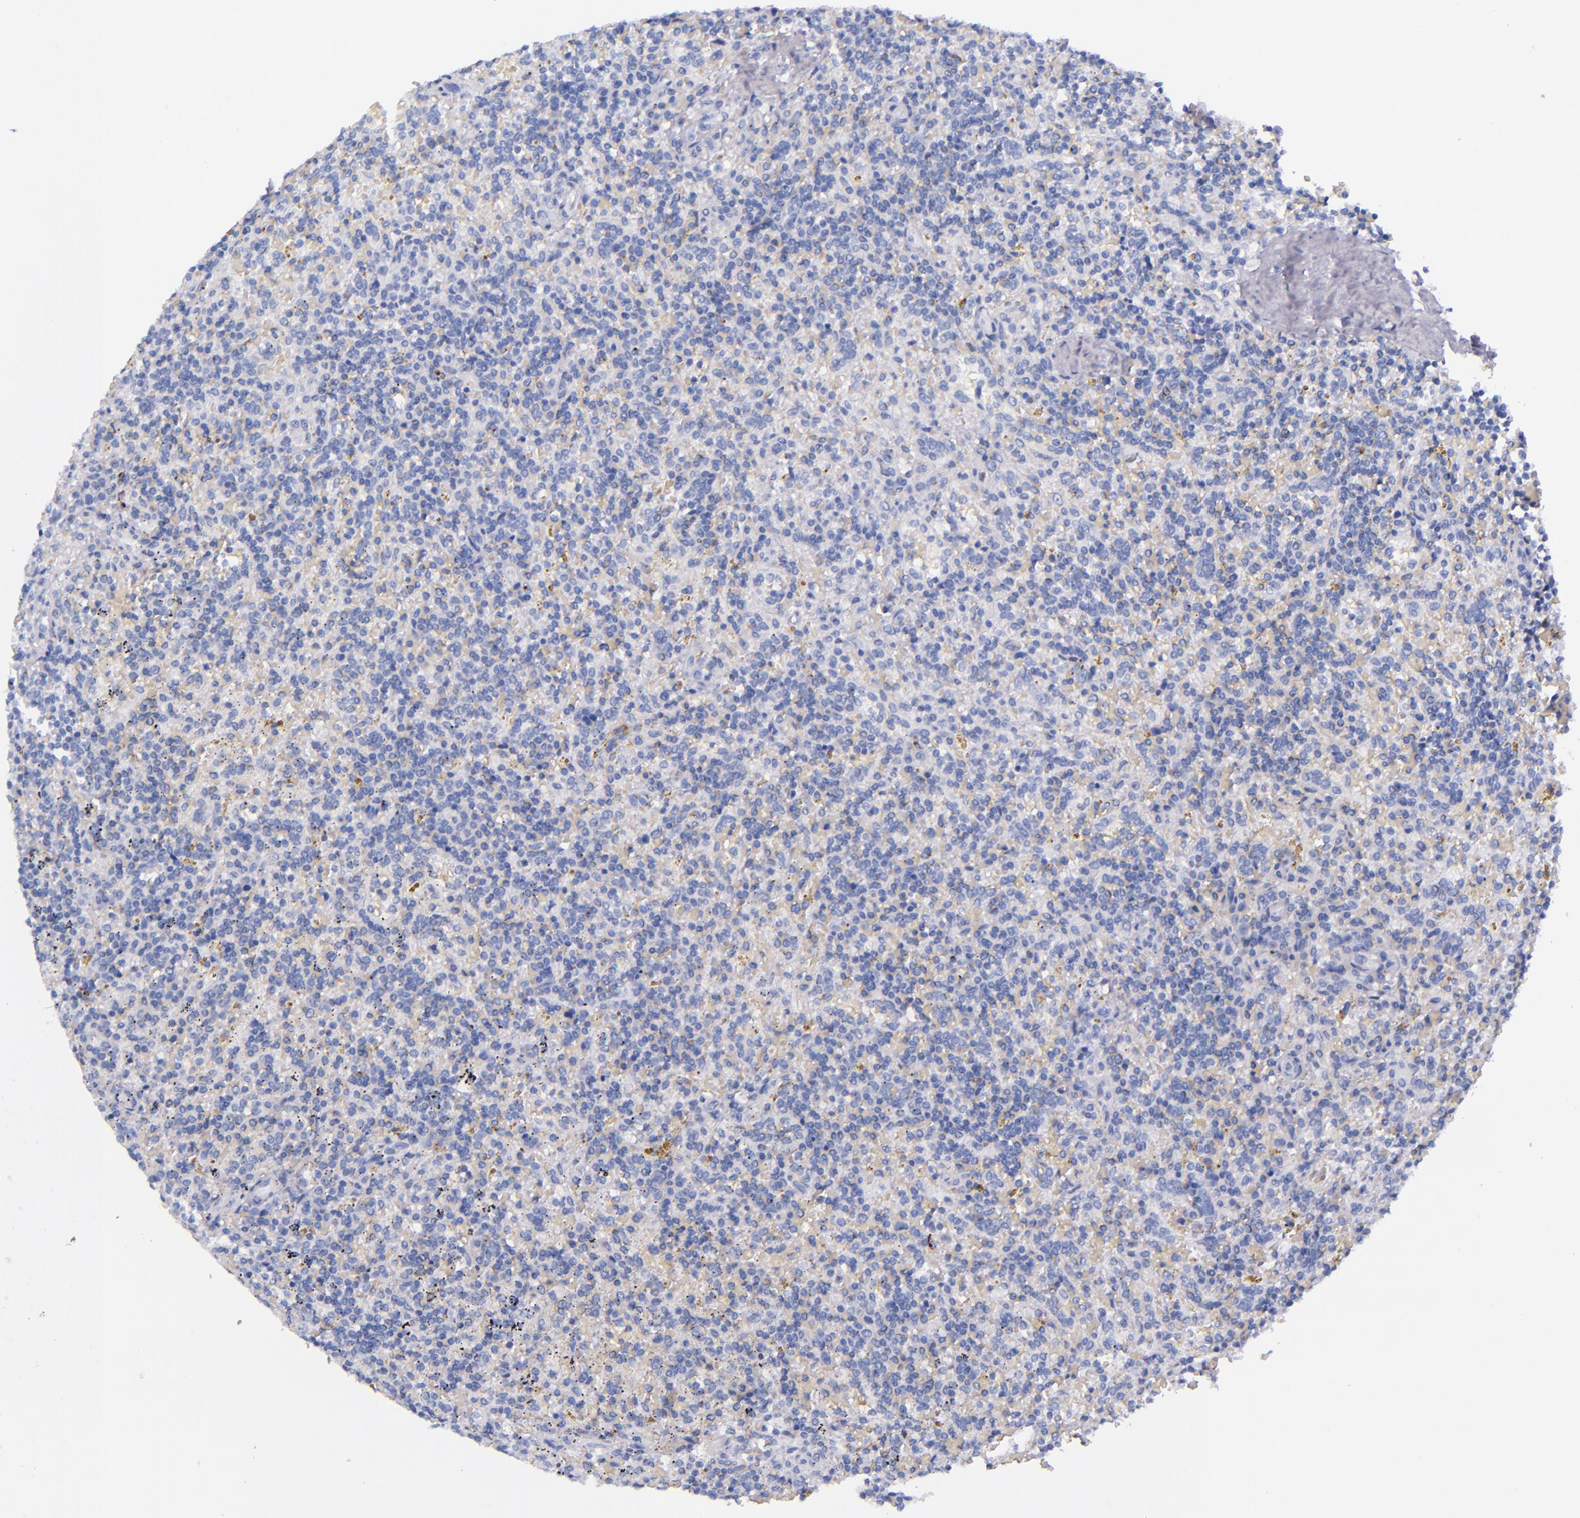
{"staining": {"intensity": "negative", "quantity": "none", "location": "none"}, "tissue": "lymphoma", "cell_type": "Tumor cells", "image_type": "cancer", "snomed": [{"axis": "morphology", "description": "Malignant lymphoma, non-Hodgkin's type, Low grade"}, {"axis": "topography", "description": "Spleen"}], "caption": "Protein analysis of lymphoma reveals no significant positivity in tumor cells. Brightfield microscopy of immunohistochemistry stained with DAB (brown) and hematoxylin (blue), captured at high magnification.", "gene": "LAG3", "patient": {"sex": "male", "age": 67}}